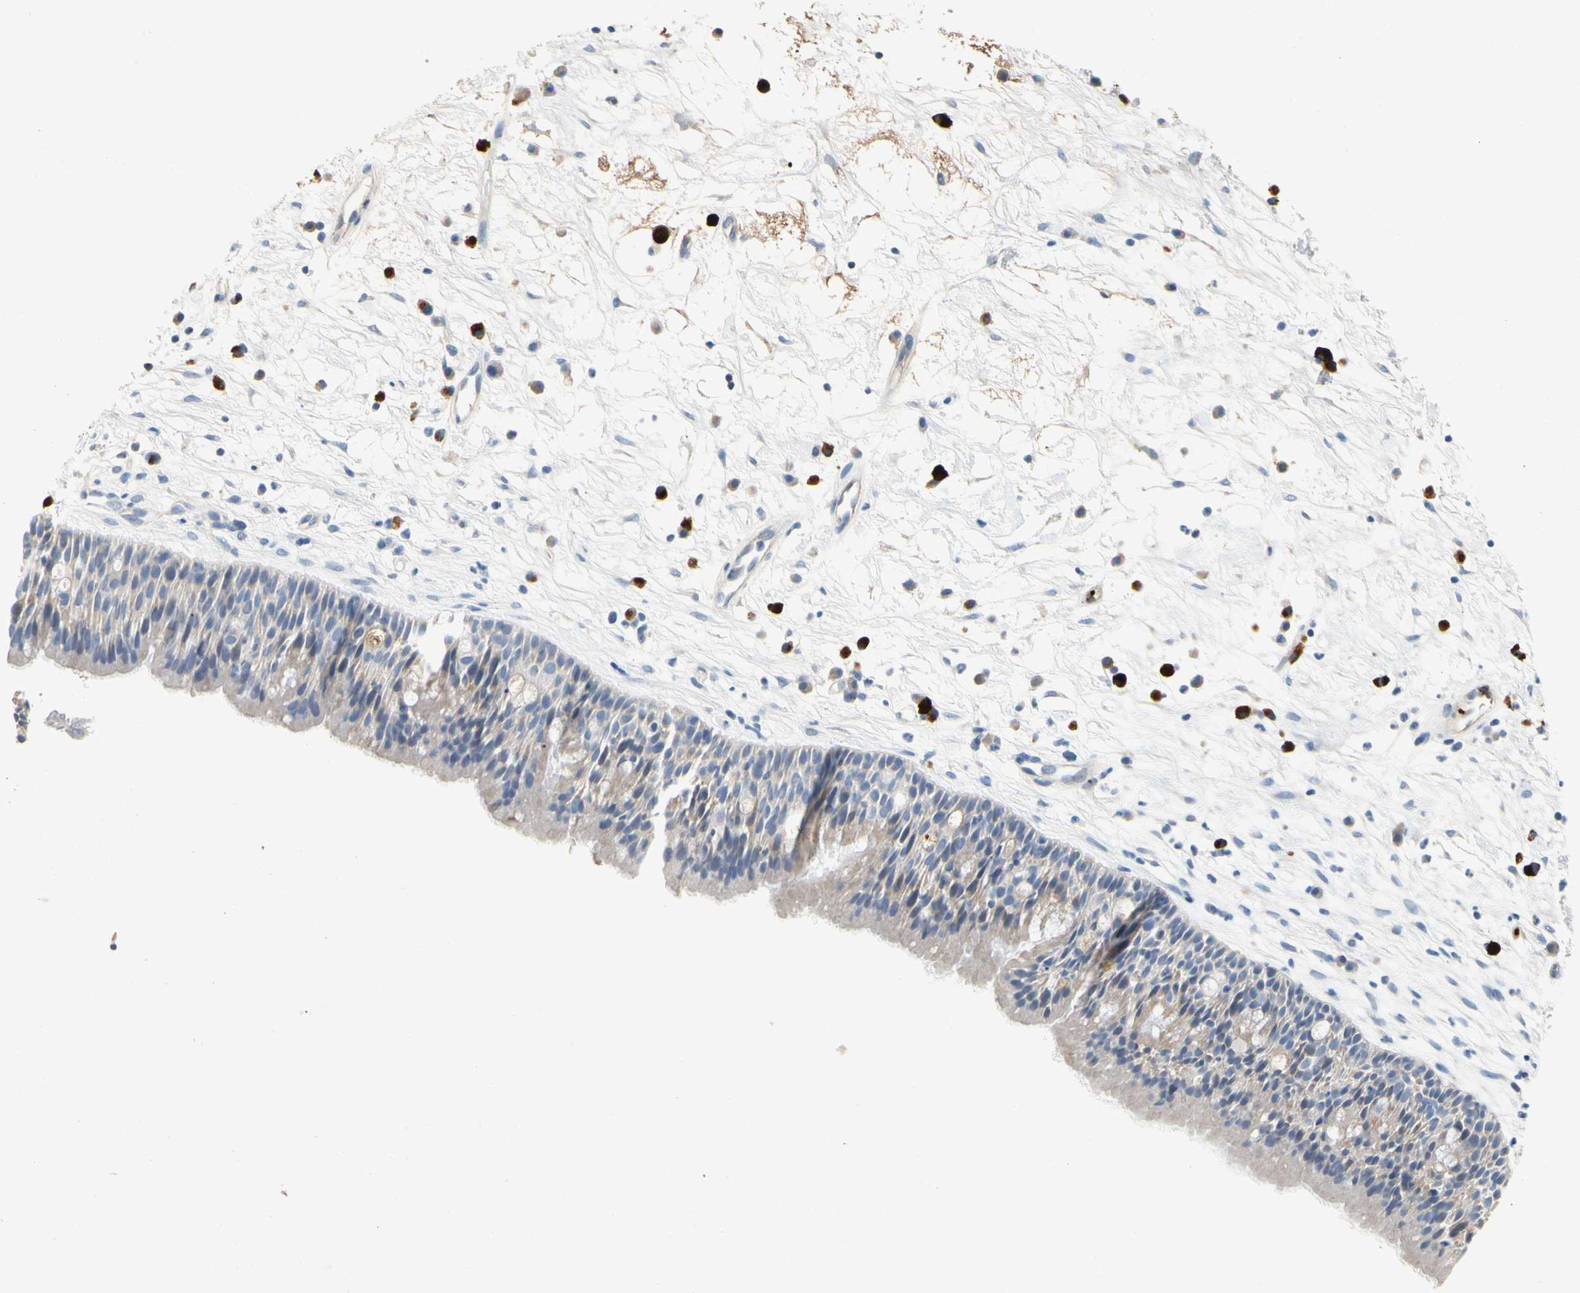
{"staining": {"intensity": "negative", "quantity": "none", "location": "none"}, "tissue": "nasopharynx", "cell_type": "Respiratory epithelial cells", "image_type": "normal", "snomed": [{"axis": "morphology", "description": "Normal tissue, NOS"}, {"axis": "topography", "description": "Nasopharynx"}], "caption": "Immunohistochemistry of normal human nasopharynx exhibits no positivity in respiratory epithelial cells.", "gene": "ENSG00000288796", "patient": {"sex": "male", "age": 13}}